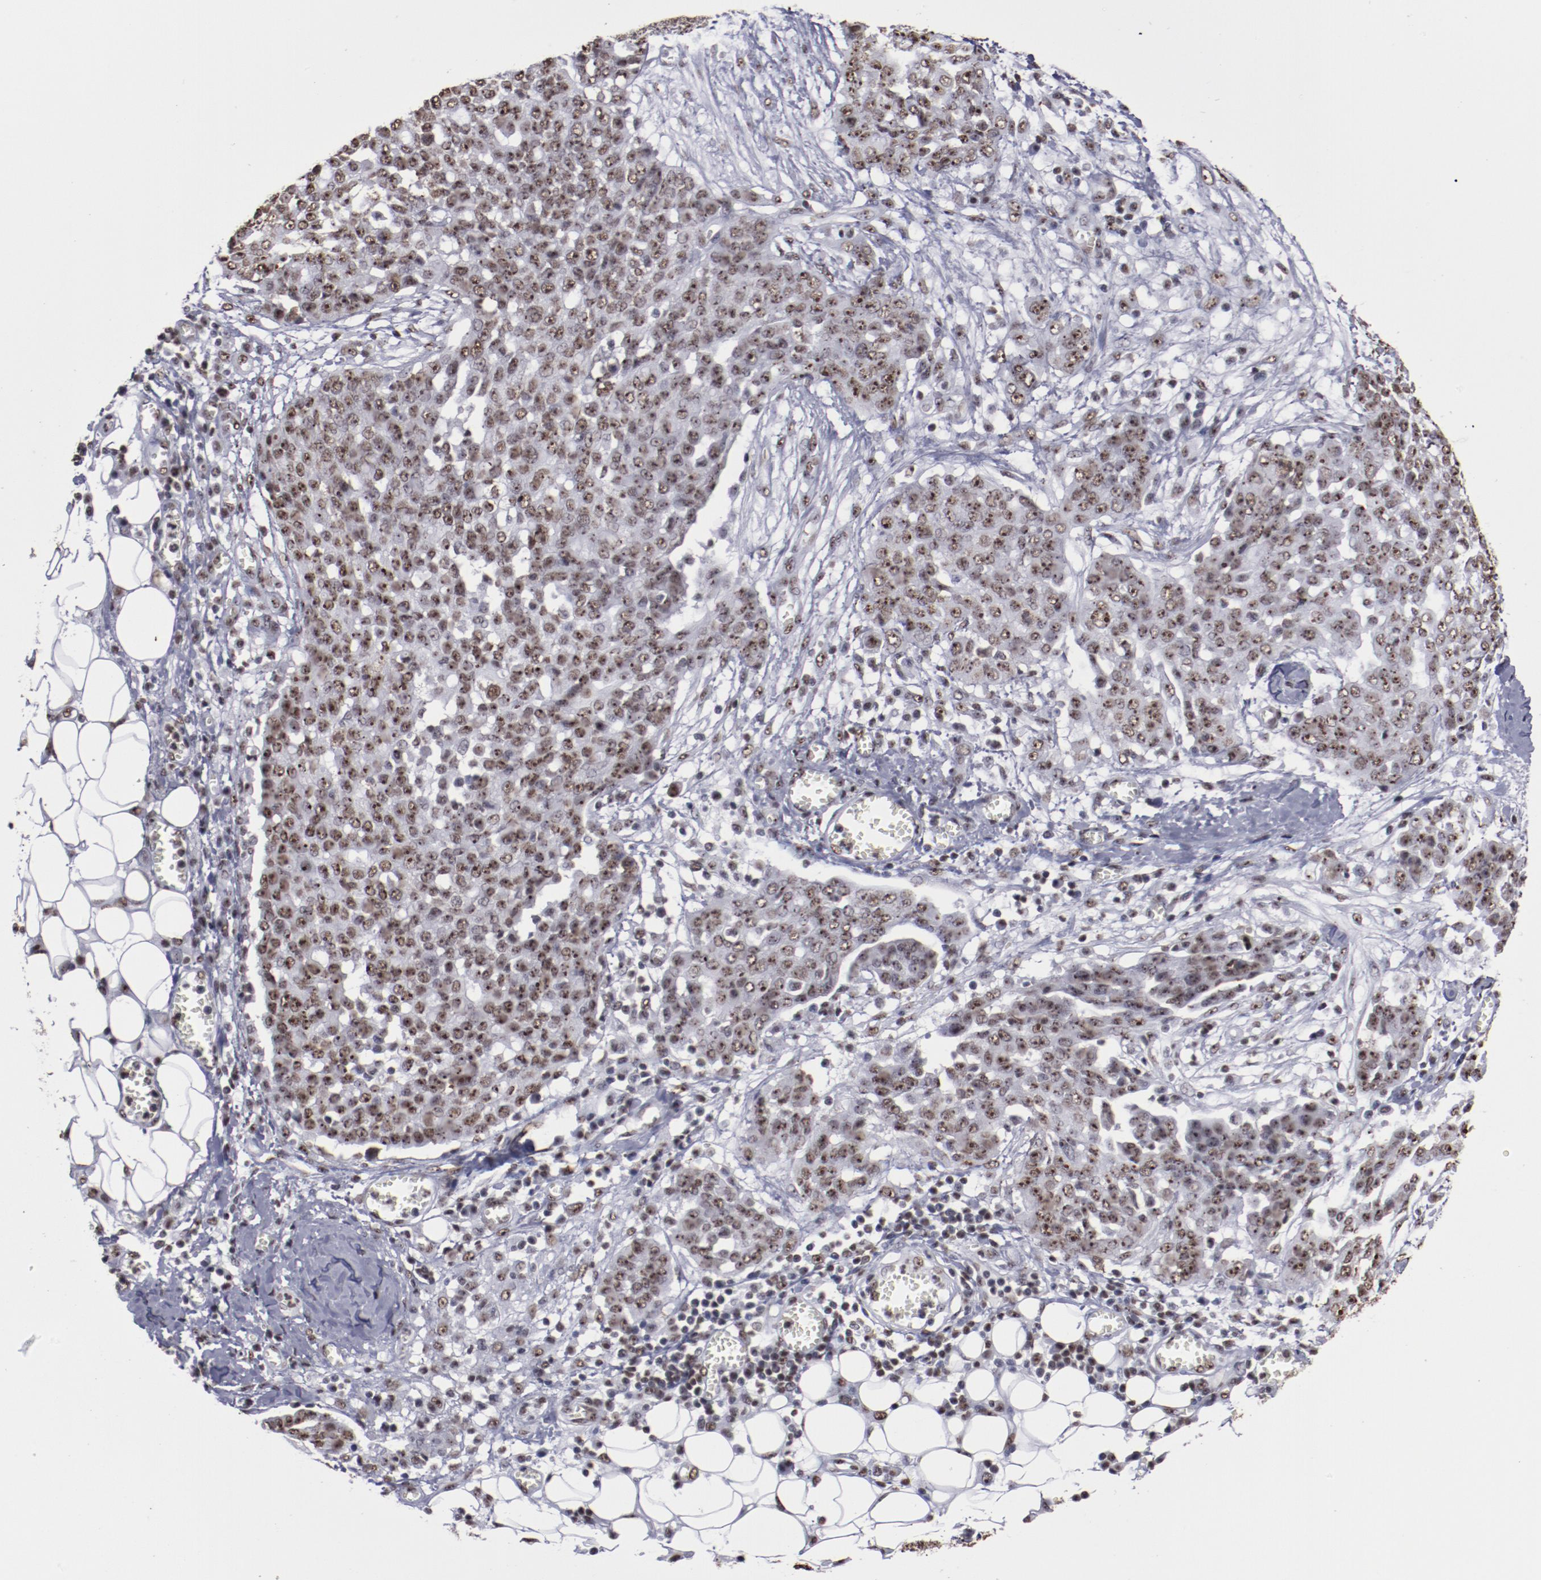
{"staining": {"intensity": "moderate", "quantity": ">75%", "location": "nuclear"}, "tissue": "ovarian cancer", "cell_type": "Tumor cells", "image_type": "cancer", "snomed": [{"axis": "morphology", "description": "Cystadenocarcinoma, serous, NOS"}, {"axis": "topography", "description": "Soft tissue"}, {"axis": "topography", "description": "Ovary"}], "caption": "Immunohistochemistry (IHC) (DAB (3,3'-diaminobenzidine)) staining of ovarian cancer reveals moderate nuclear protein expression in about >75% of tumor cells.", "gene": "HNRNPA2B1", "patient": {"sex": "female", "age": 57}}